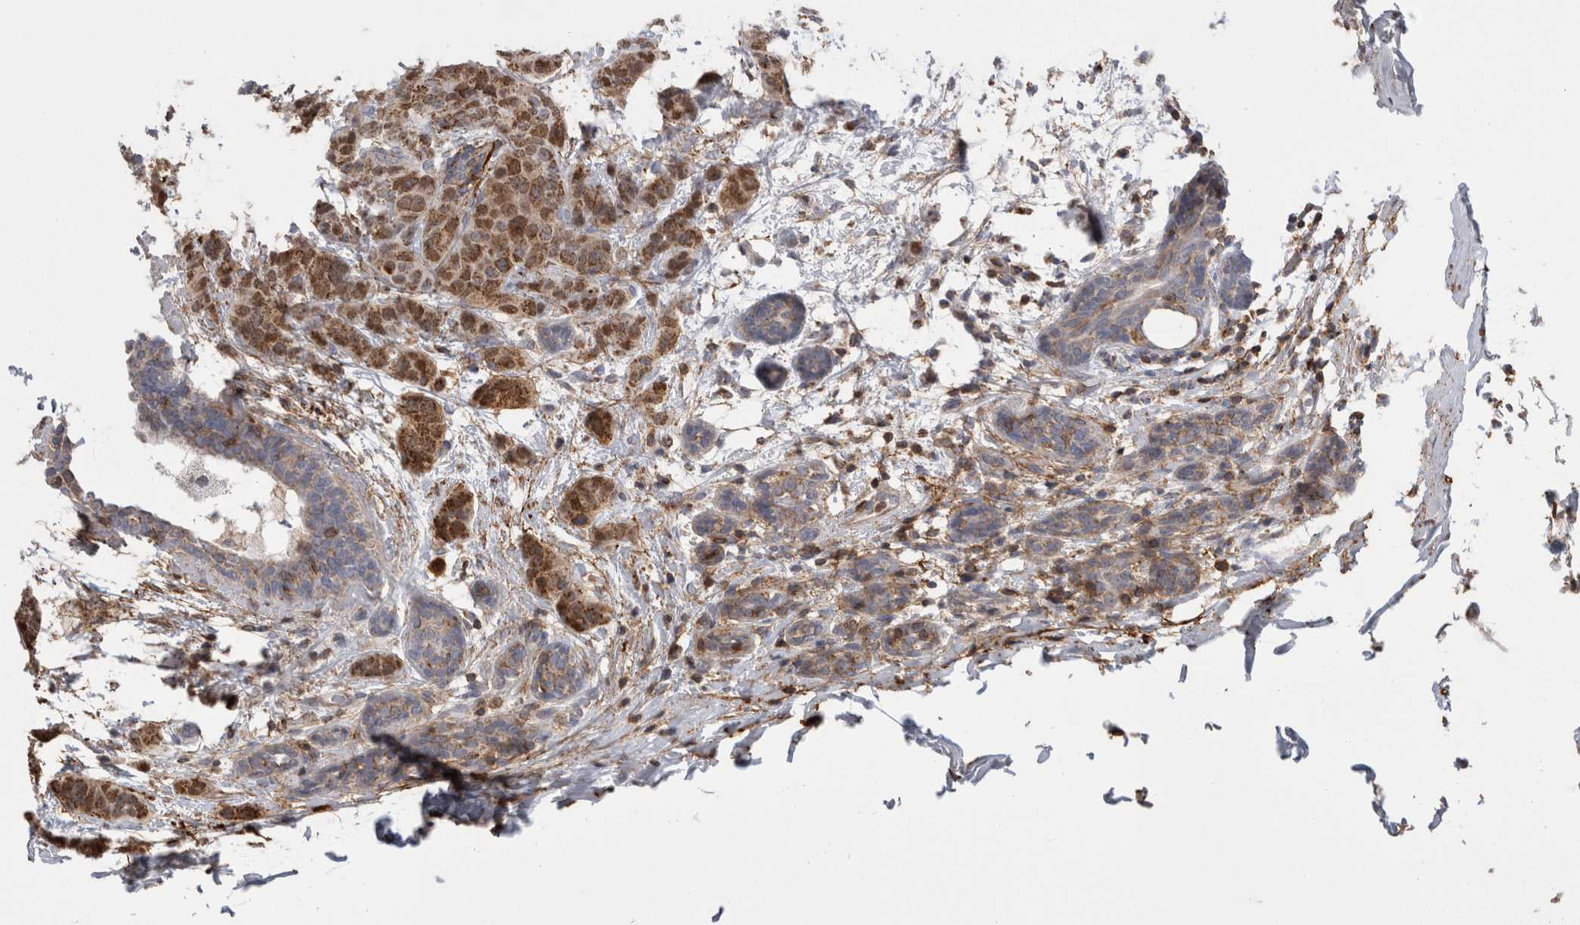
{"staining": {"intensity": "moderate", "quantity": ">75%", "location": "cytoplasmic/membranous"}, "tissue": "breast cancer", "cell_type": "Tumor cells", "image_type": "cancer", "snomed": [{"axis": "morphology", "description": "Normal tissue, NOS"}, {"axis": "morphology", "description": "Duct carcinoma"}, {"axis": "topography", "description": "Breast"}], "caption": "Breast cancer was stained to show a protein in brown. There is medium levels of moderate cytoplasmic/membranous positivity in about >75% of tumor cells. (DAB = brown stain, brightfield microscopy at high magnification).", "gene": "DARS2", "patient": {"sex": "female", "age": 40}}